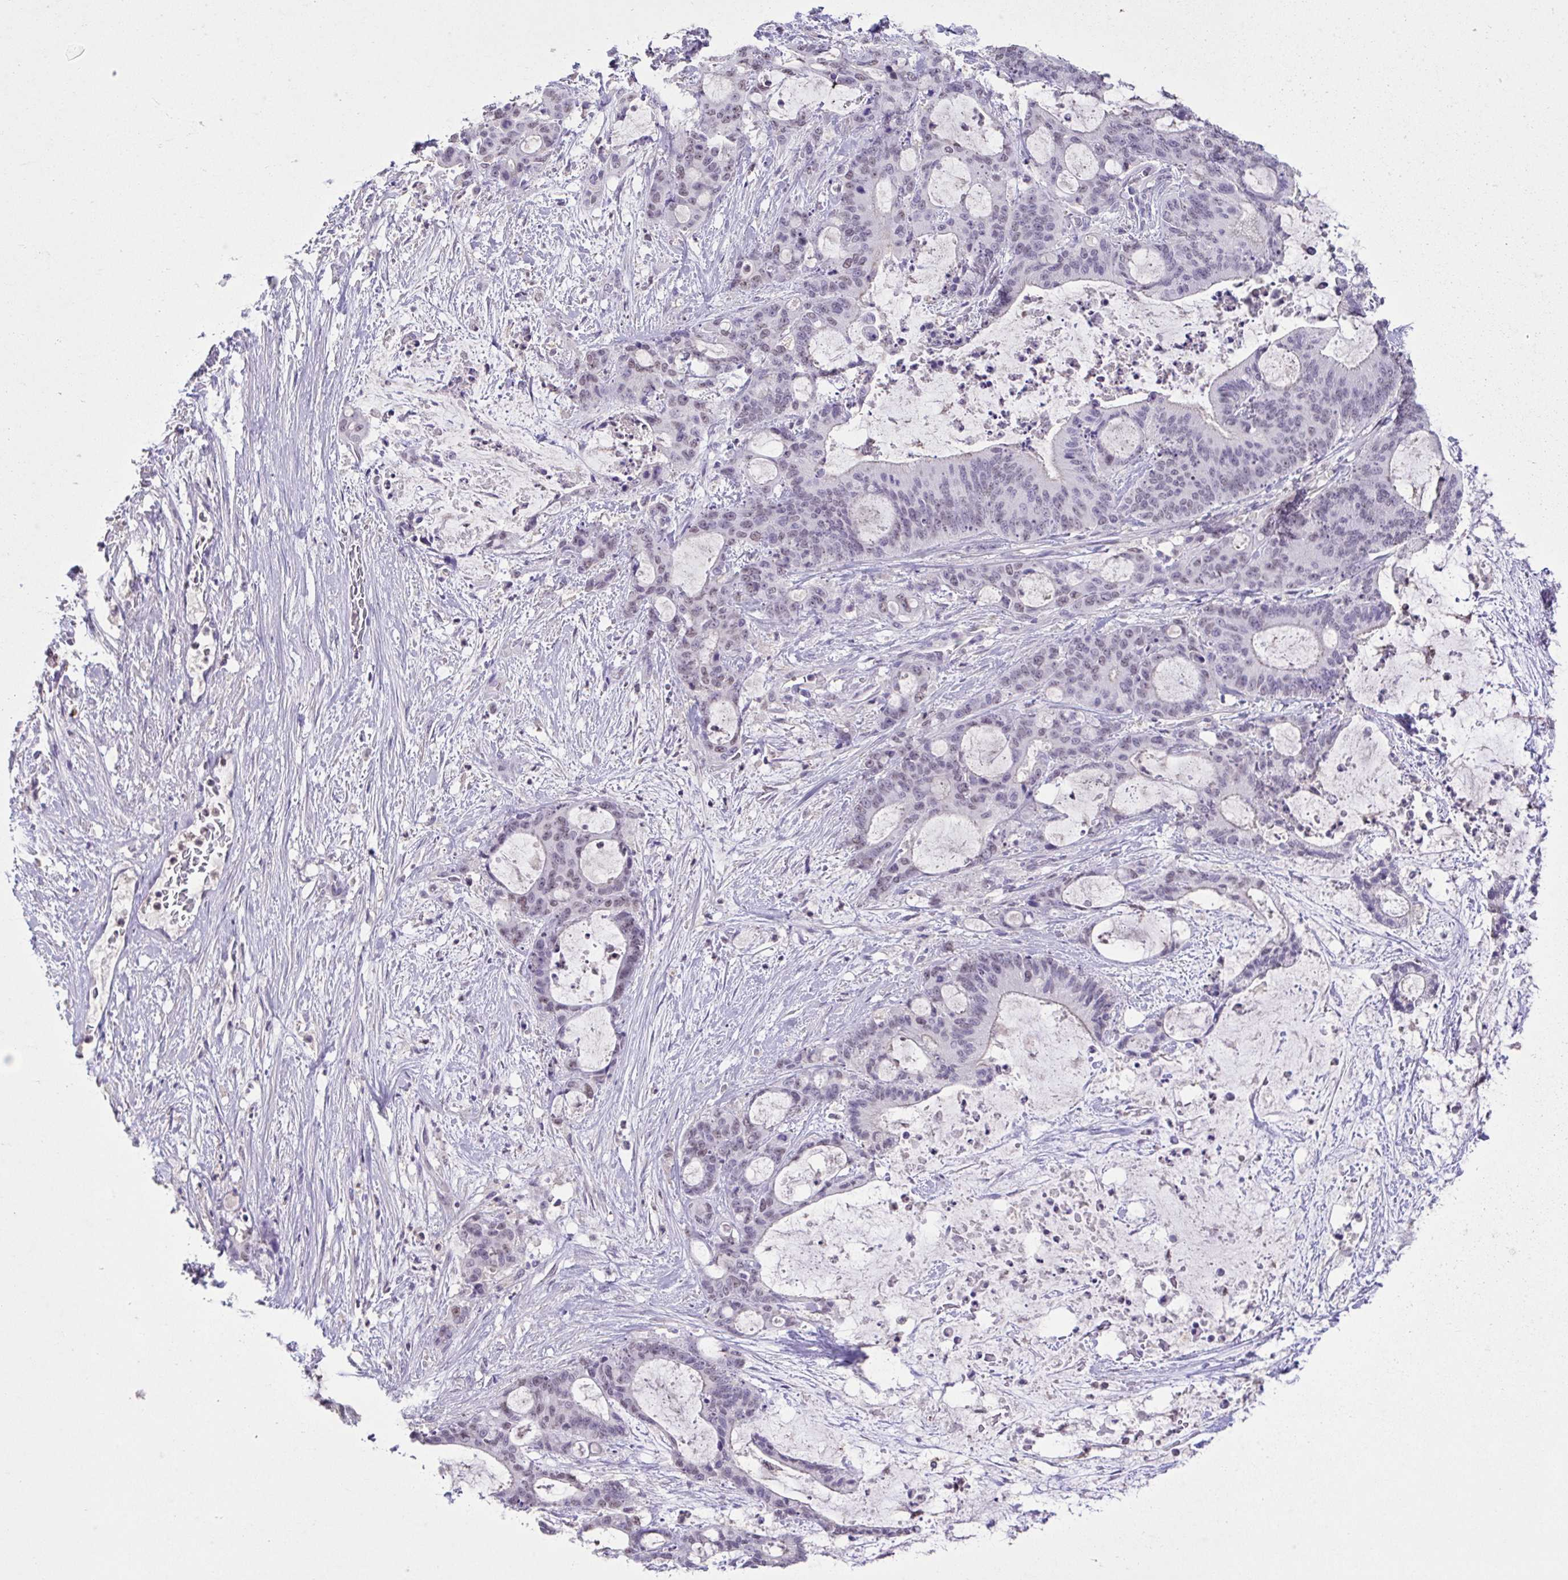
{"staining": {"intensity": "weak", "quantity": "<25%", "location": "nuclear"}, "tissue": "liver cancer", "cell_type": "Tumor cells", "image_type": "cancer", "snomed": [{"axis": "morphology", "description": "Normal tissue, NOS"}, {"axis": "morphology", "description": "Cholangiocarcinoma"}, {"axis": "topography", "description": "Liver"}, {"axis": "topography", "description": "Peripheral nerve tissue"}], "caption": "Tumor cells are negative for brown protein staining in liver cancer.", "gene": "ACTRT3", "patient": {"sex": "female", "age": 73}}